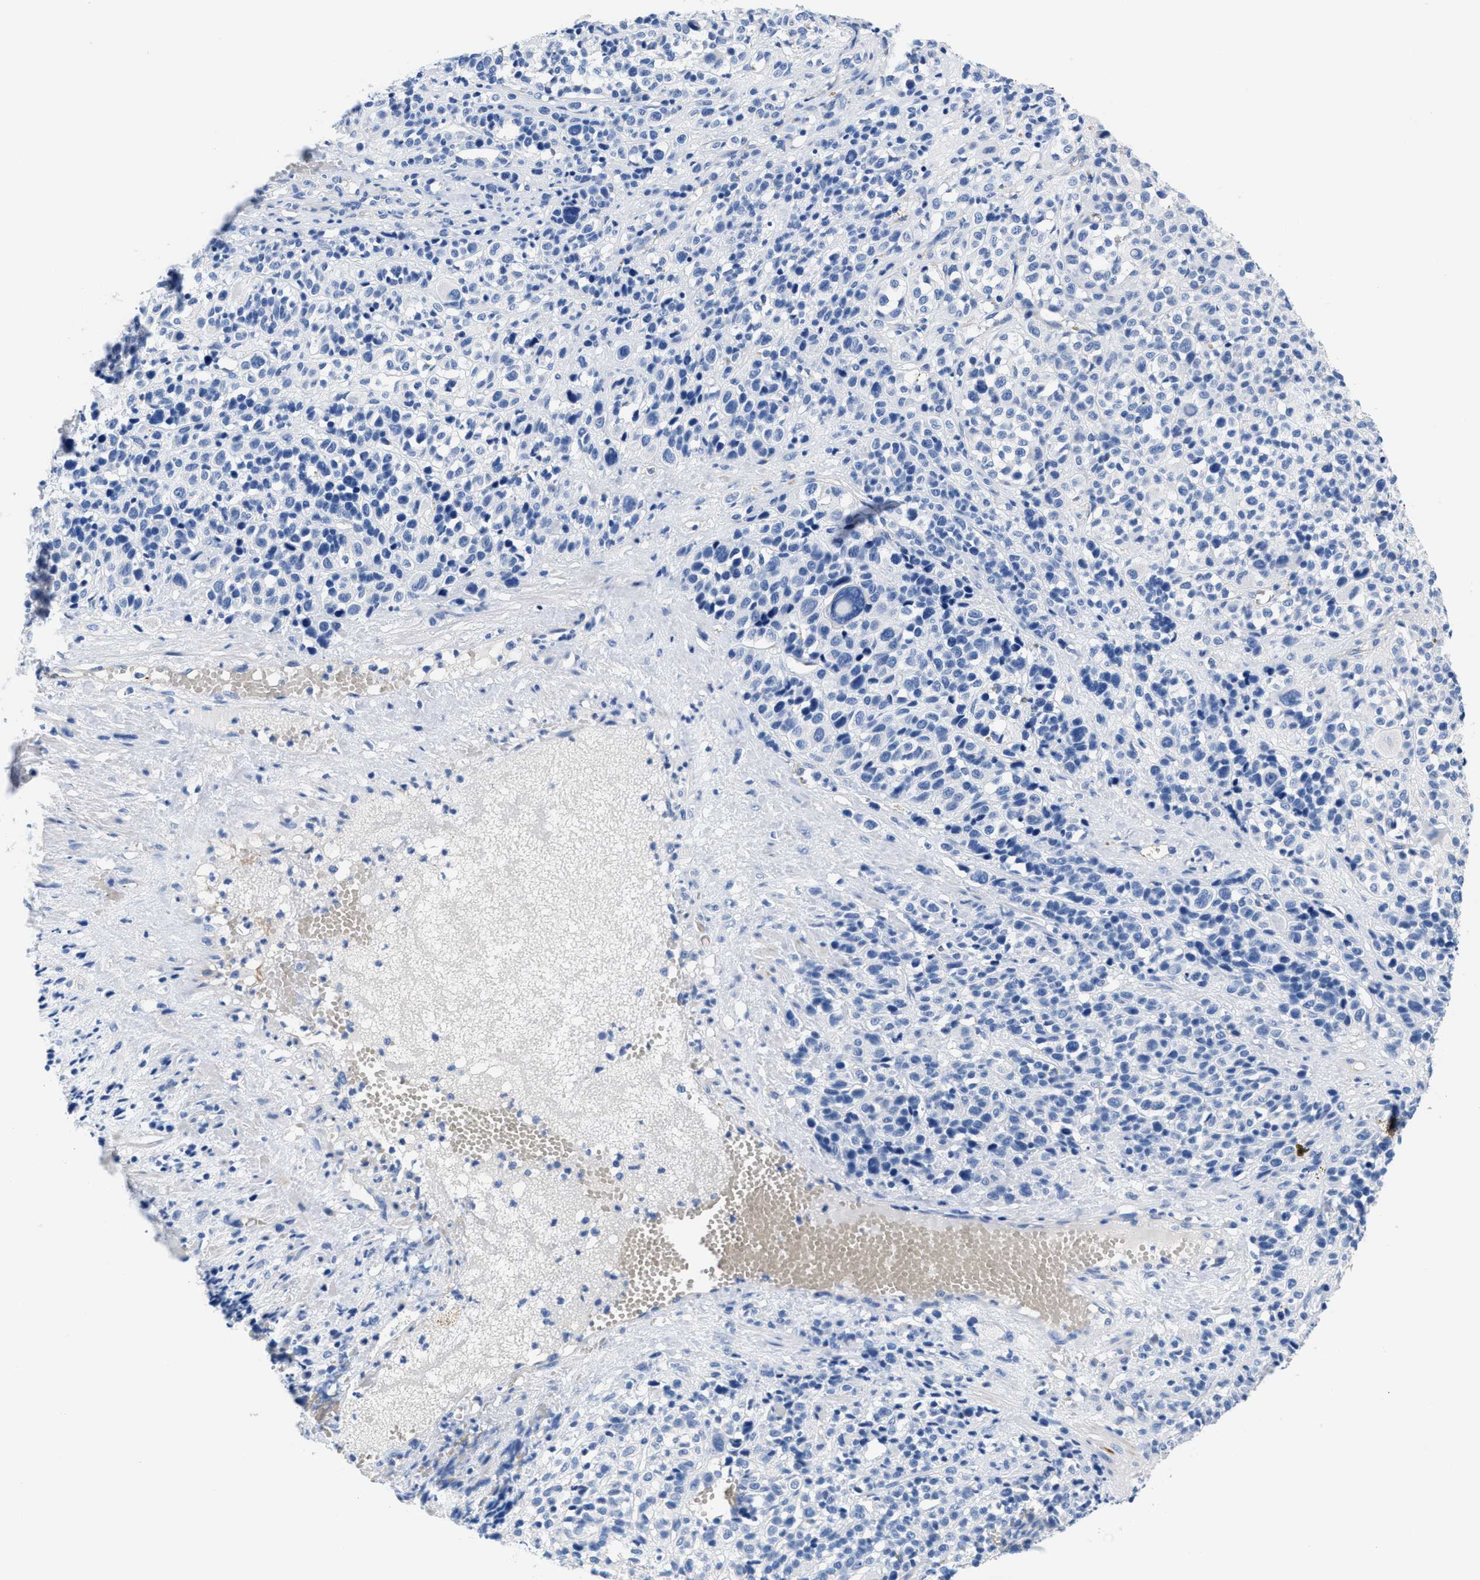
{"staining": {"intensity": "negative", "quantity": "none", "location": "none"}, "tissue": "melanoma", "cell_type": "Tumor cells", "image_type": "cancer", "snomed": [{"axis": "morphology", "description": "Malignant melanoma, Metastatic site"}, {"axis": "topography", "description": "Skin"}], "caption": "Tumor cells show no significant protein positivity in melanoma.", "gene": "SLFN13", "patient": {"sex": "female", "age": 74}}